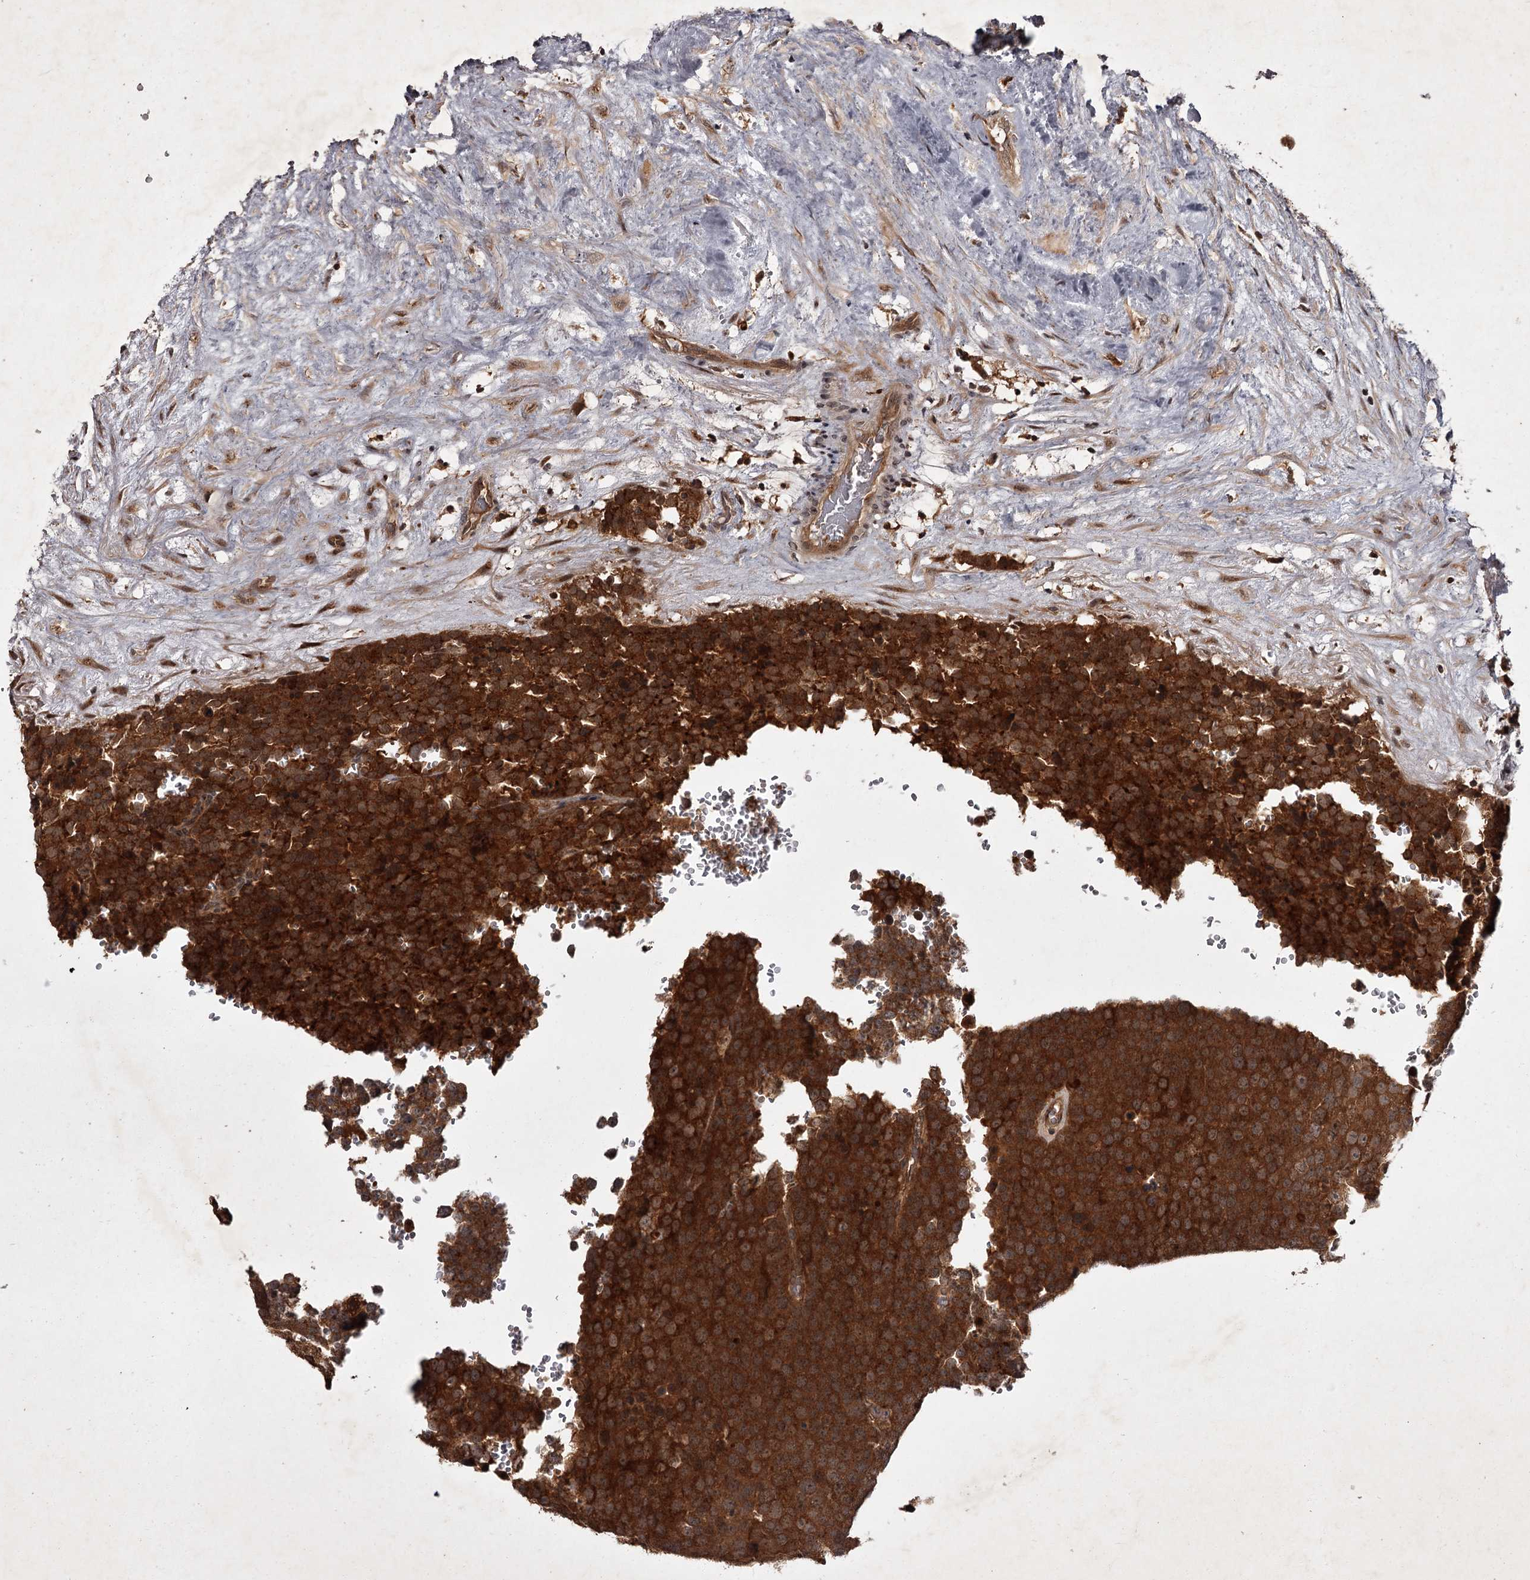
{"staining": {"intensity": "strong", "quantity": ">75%", "location": "cytoplasmic/membranous"}, "tissue": "testis cancer", "cell_type": "Tumor cells", "image_type": "cancer", "snomed": [{"axis": "morphology", "description": "Seminoma, NOS"}, {"axis": "topography", "description": "Testis"}], "caption": "Tumor cells show high levels of strong cytoplasmic/membranous positivity in approximately >75% of cells in testis cancer (seminoma). The protein of interest is stained brown, and the nuclei are stained in blue (DAB (3,3'-diaminobenzidine) IHC with brightfield microscopy, high magnification).", "gene": "TBC1D23", "patient": {"sex": "male", "age": 71}}